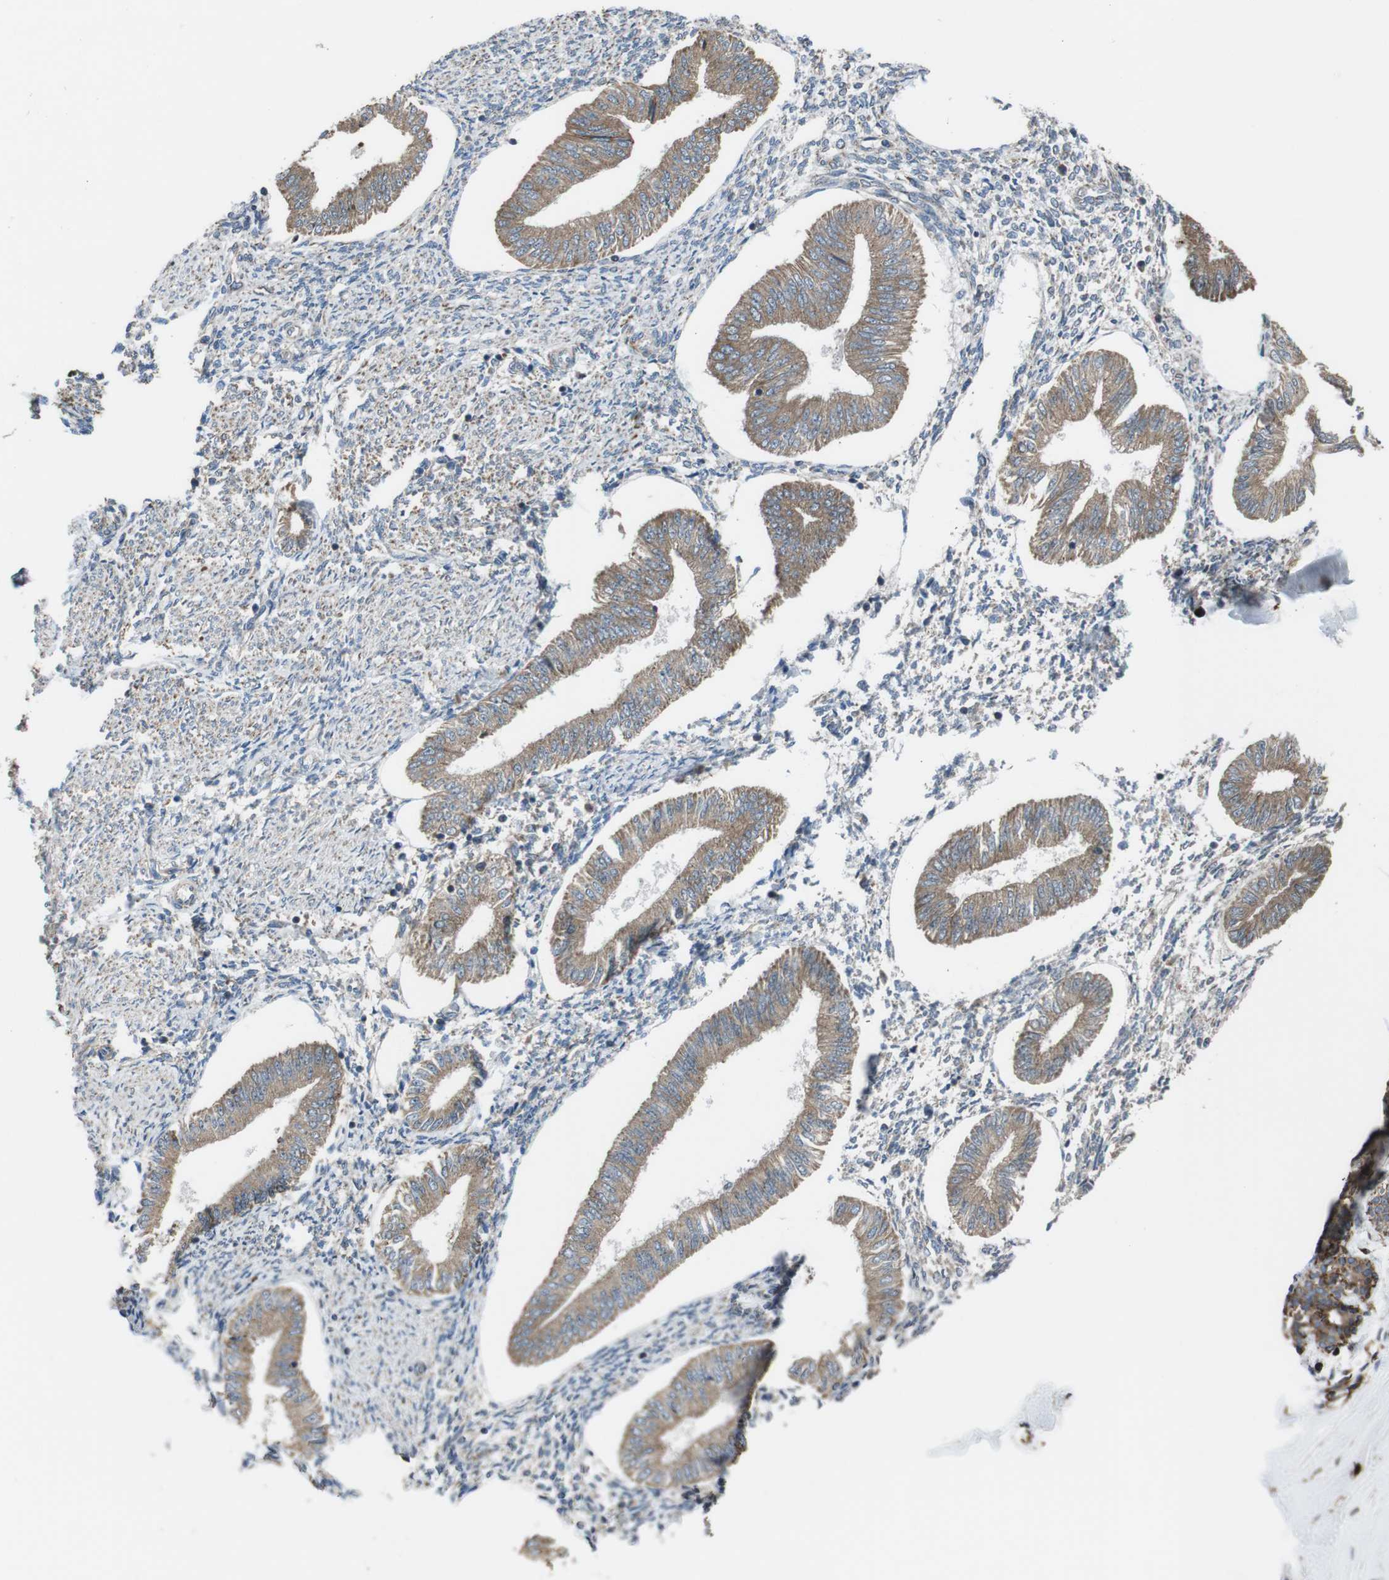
{"staining": {"intensity": "moderate", "quantity": "<25%", "location": "cytoplasmic/membranous"}, "tissue": "endometrium", "cell_type": "Cells in endometrial stroma", "image_type": "normal", "snomed": [{"axis": "morphology", "description": "Normal tissue, NOS"}, {"axis": "topography", "description": "Endometrium"}], "caption": "Brown immunohistochemical staining in normal human endometrium exhibits moderate cytoplasmic/membranous expression in about <25% of cells in endometrial stroma. The staining was performed using DAB to visualize the protein expression in brown, while the nuclei were stained in blue with hematoxylin (Magnification: 20x).", "gene": "GIMAP8", "patient": {"sex": "female", "age": 50}}